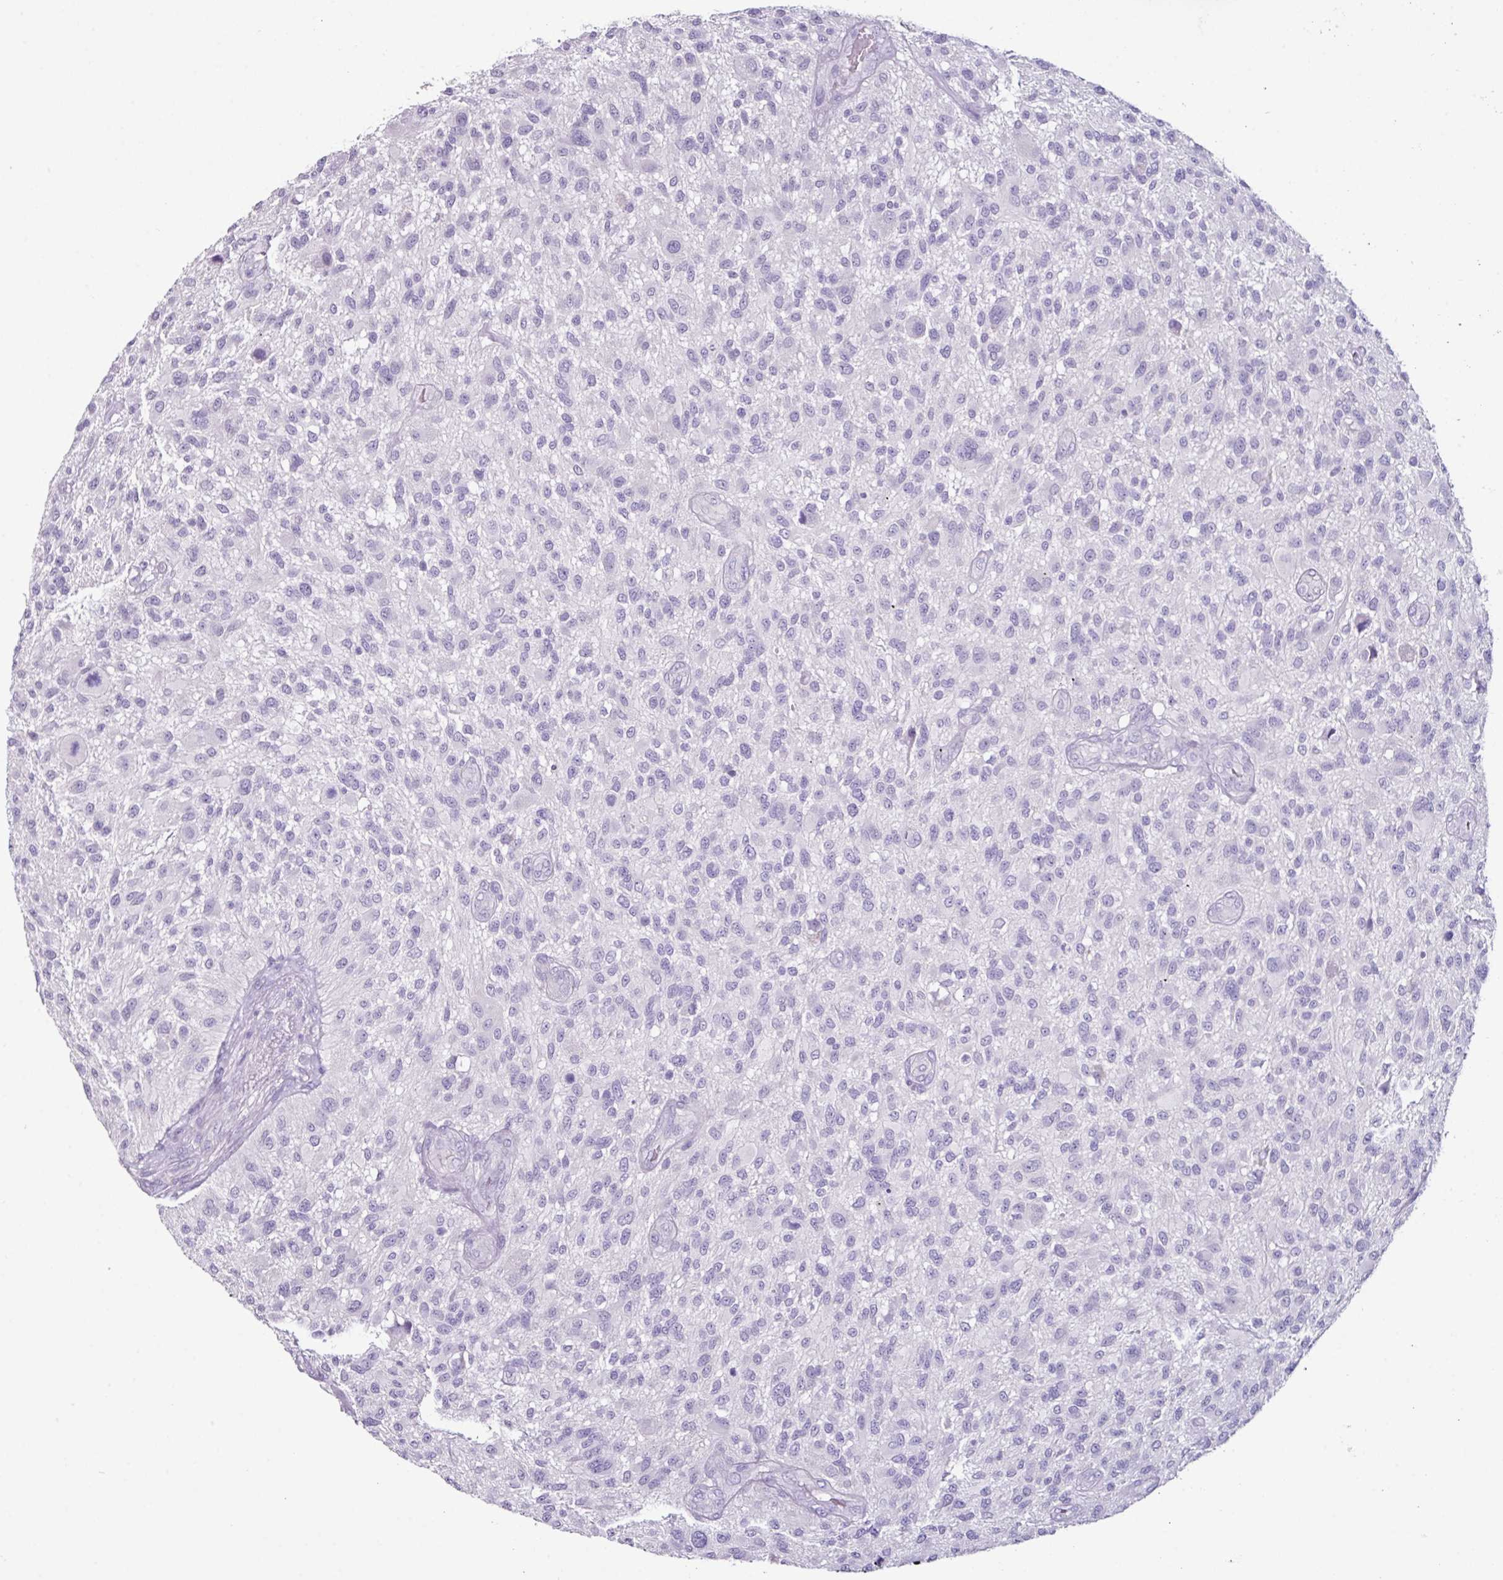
{"staining": {"intensity": "negative", "quantity": "none", "location": "none"}, "tissue": "glioma", "cell_type": "Tumor cells", "image_type": "cancer", "snomed": [{"axis": "morphology", "description": "Glioma, malignant, High grade"}, {"axis": "topography", "description": "Brain"}], "caption": "Human glioma stained for a protein using immunohistochemistry (IHC) demonstrates no staining in tumor cells.", "gene": "GLP2R", "patient": {"sex": "male", "age": 47}}